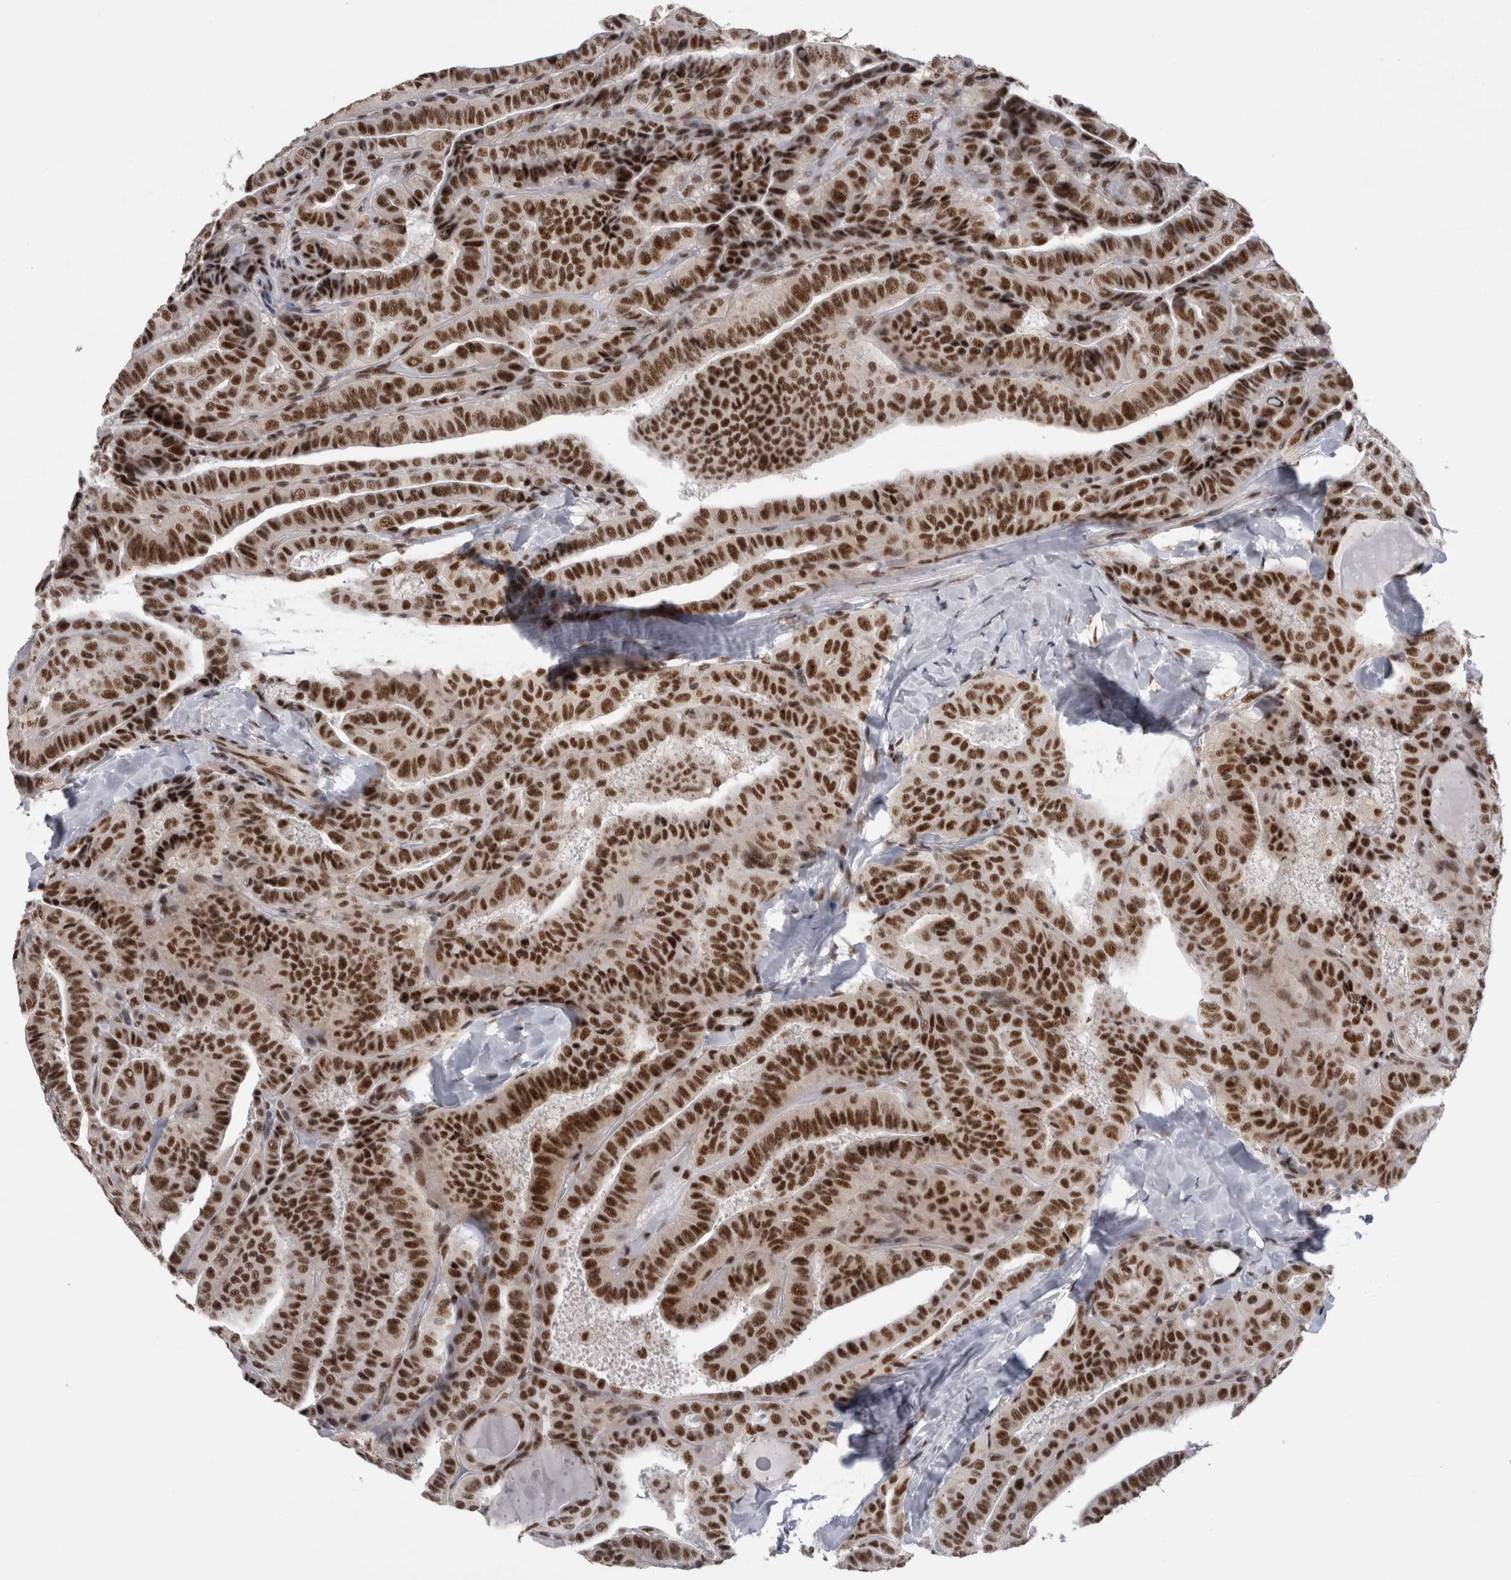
{"staining": {"intensity": "strong", "quantity": ">75%", "location": "nuclear"}, "tissue": "thyroid cancer", "cell_type": "Tumor cells", "image_type": "cancer", "snomed": [{"axis": "morphology", "description": "Papillary adenocarcinoma, NOS"}, {"axis": "topography", "description": "Thyroid gland"}], "caption": "Protein analysis of papillary adenocarcinoma (thyroid) tissue demonstrates strong nuclear expression in approximately >75% of tumor cells. (DAB IHC with brightfield microscopy, high magnification).", "gene": "CDK11A", "patient": {"sex": "male", "age": 77}}